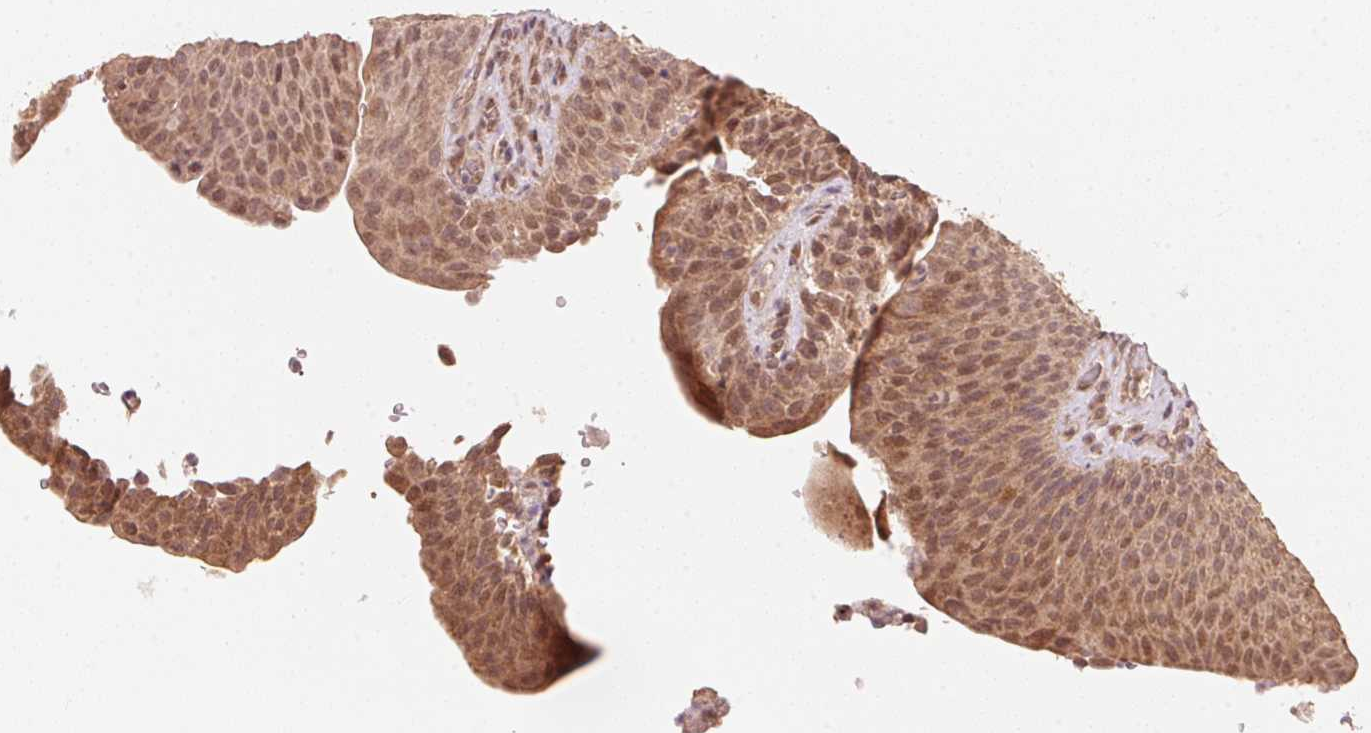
{"staining": {"intensity": "moderate", "quantity": ">75%", "location": "cytoplasmic/membranous,nuclear"}, "tissue": "urinary bladder", "cell_type": "Urothelial cells", "image_type": "normal", "snomed": [{"axis": "morphology", "description": "Normal tissue, NOS"}, {"axis": "topography", "description": "Urinary bladder"}, {"axis": "topography", "description": "Peripheral nerve tissue"}], "caption": "The immunohistochemical stain labels moderate cytoplasmic/membranous,nuclear positivity in urothelial cells of benign urinary bladder.", "gene": "C2orf73", "patient": {"sex": "male", "age": 66}}